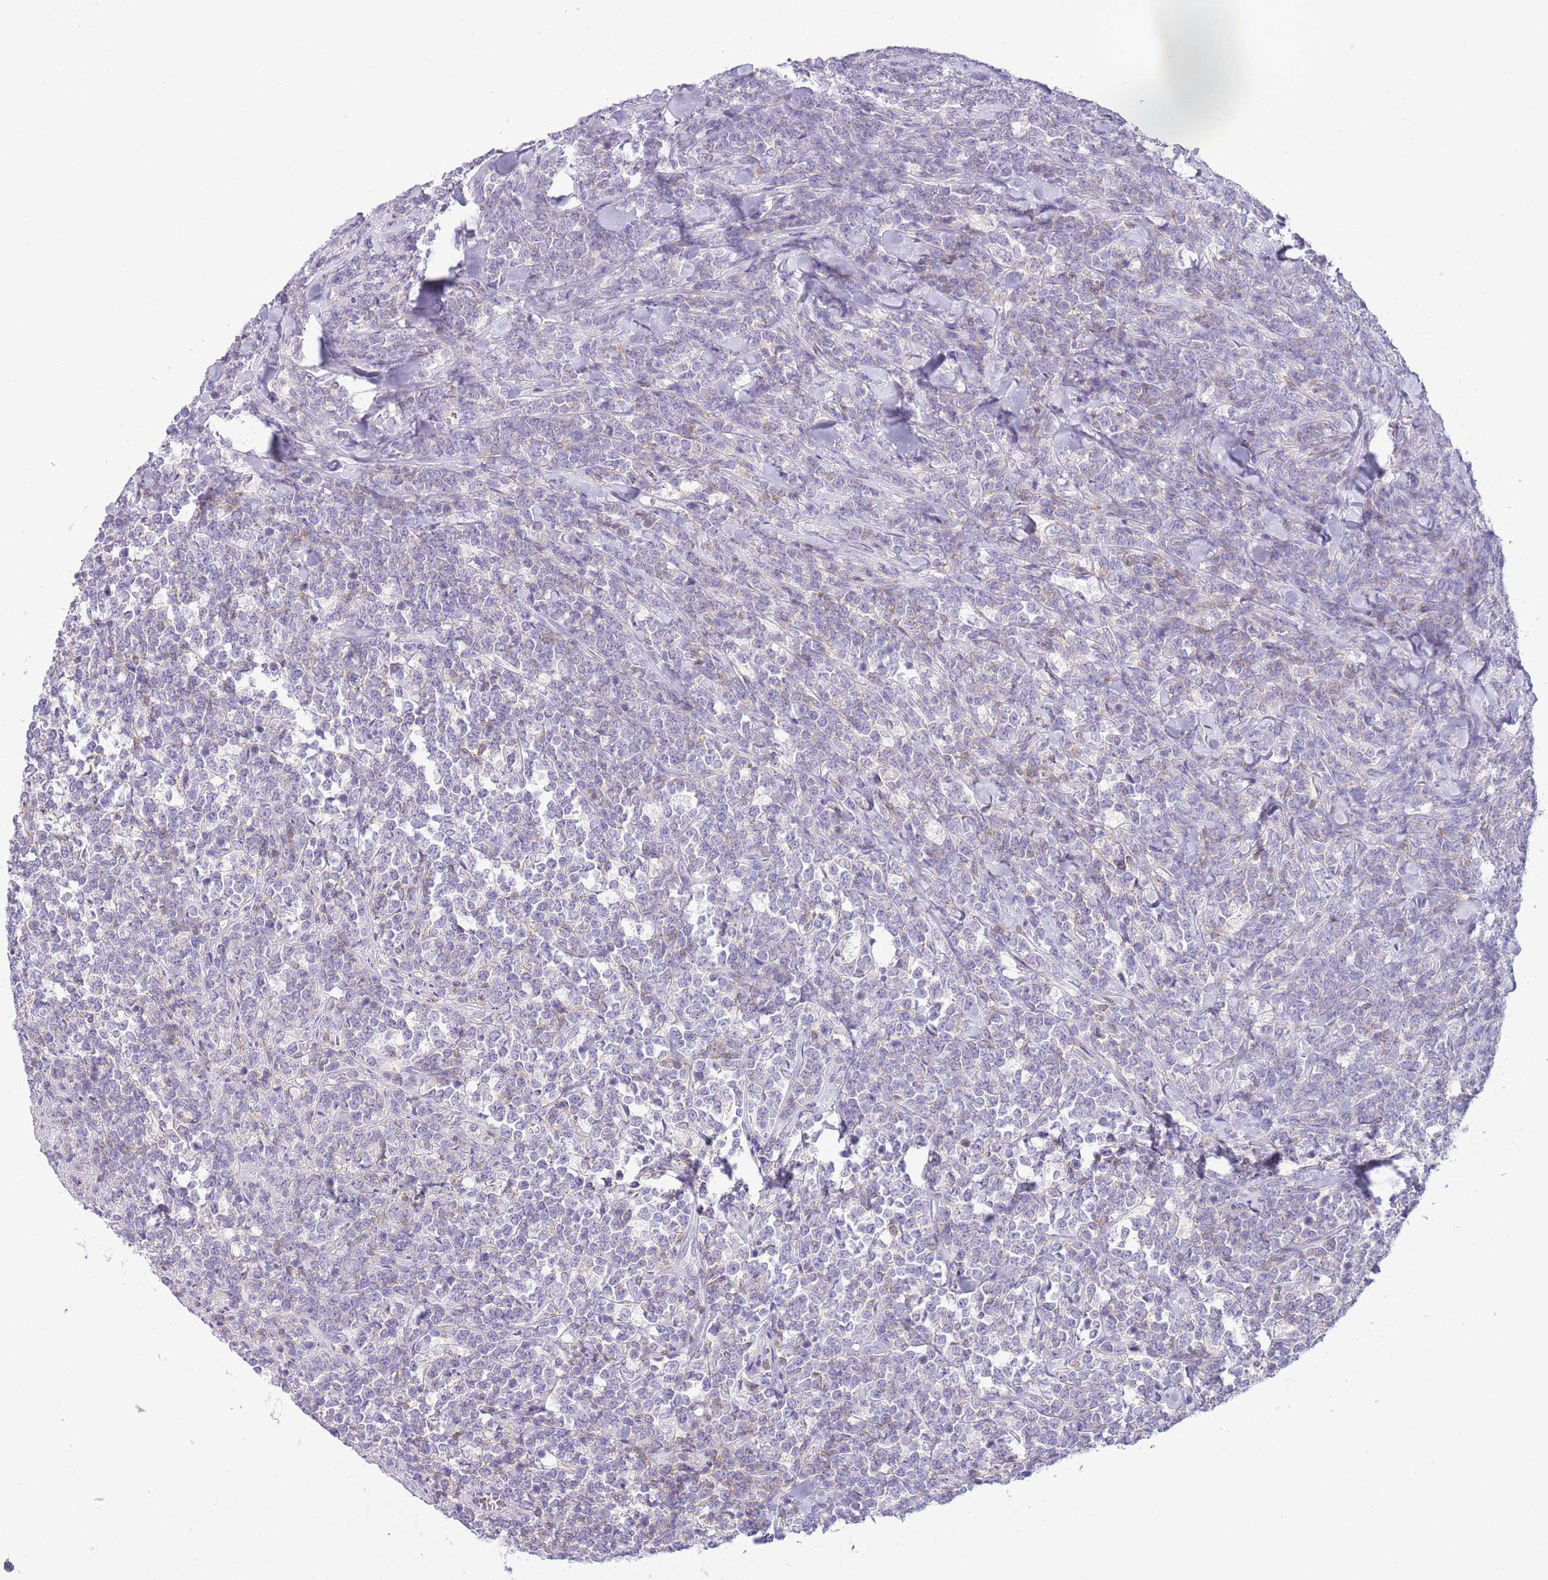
{"staining": {"intensity": "negative", "quantity": "none", "location": "none"}, "tissue": "lymphoma", "cell_type": "Tumor cells", "image_type": "cancer", "snomed": [{"axis": "morphology", "description": "Malignant lymphoma, non-Hodgkin's type, High grade"}, {"axis": "topography", "description": "Small intestine"}], "caption": "An image of lymphoma stained for a protein shows no brown staining in tumor cells.", "gene": "OR4Q3", "patient": {"sex": "male", "age": 8}}